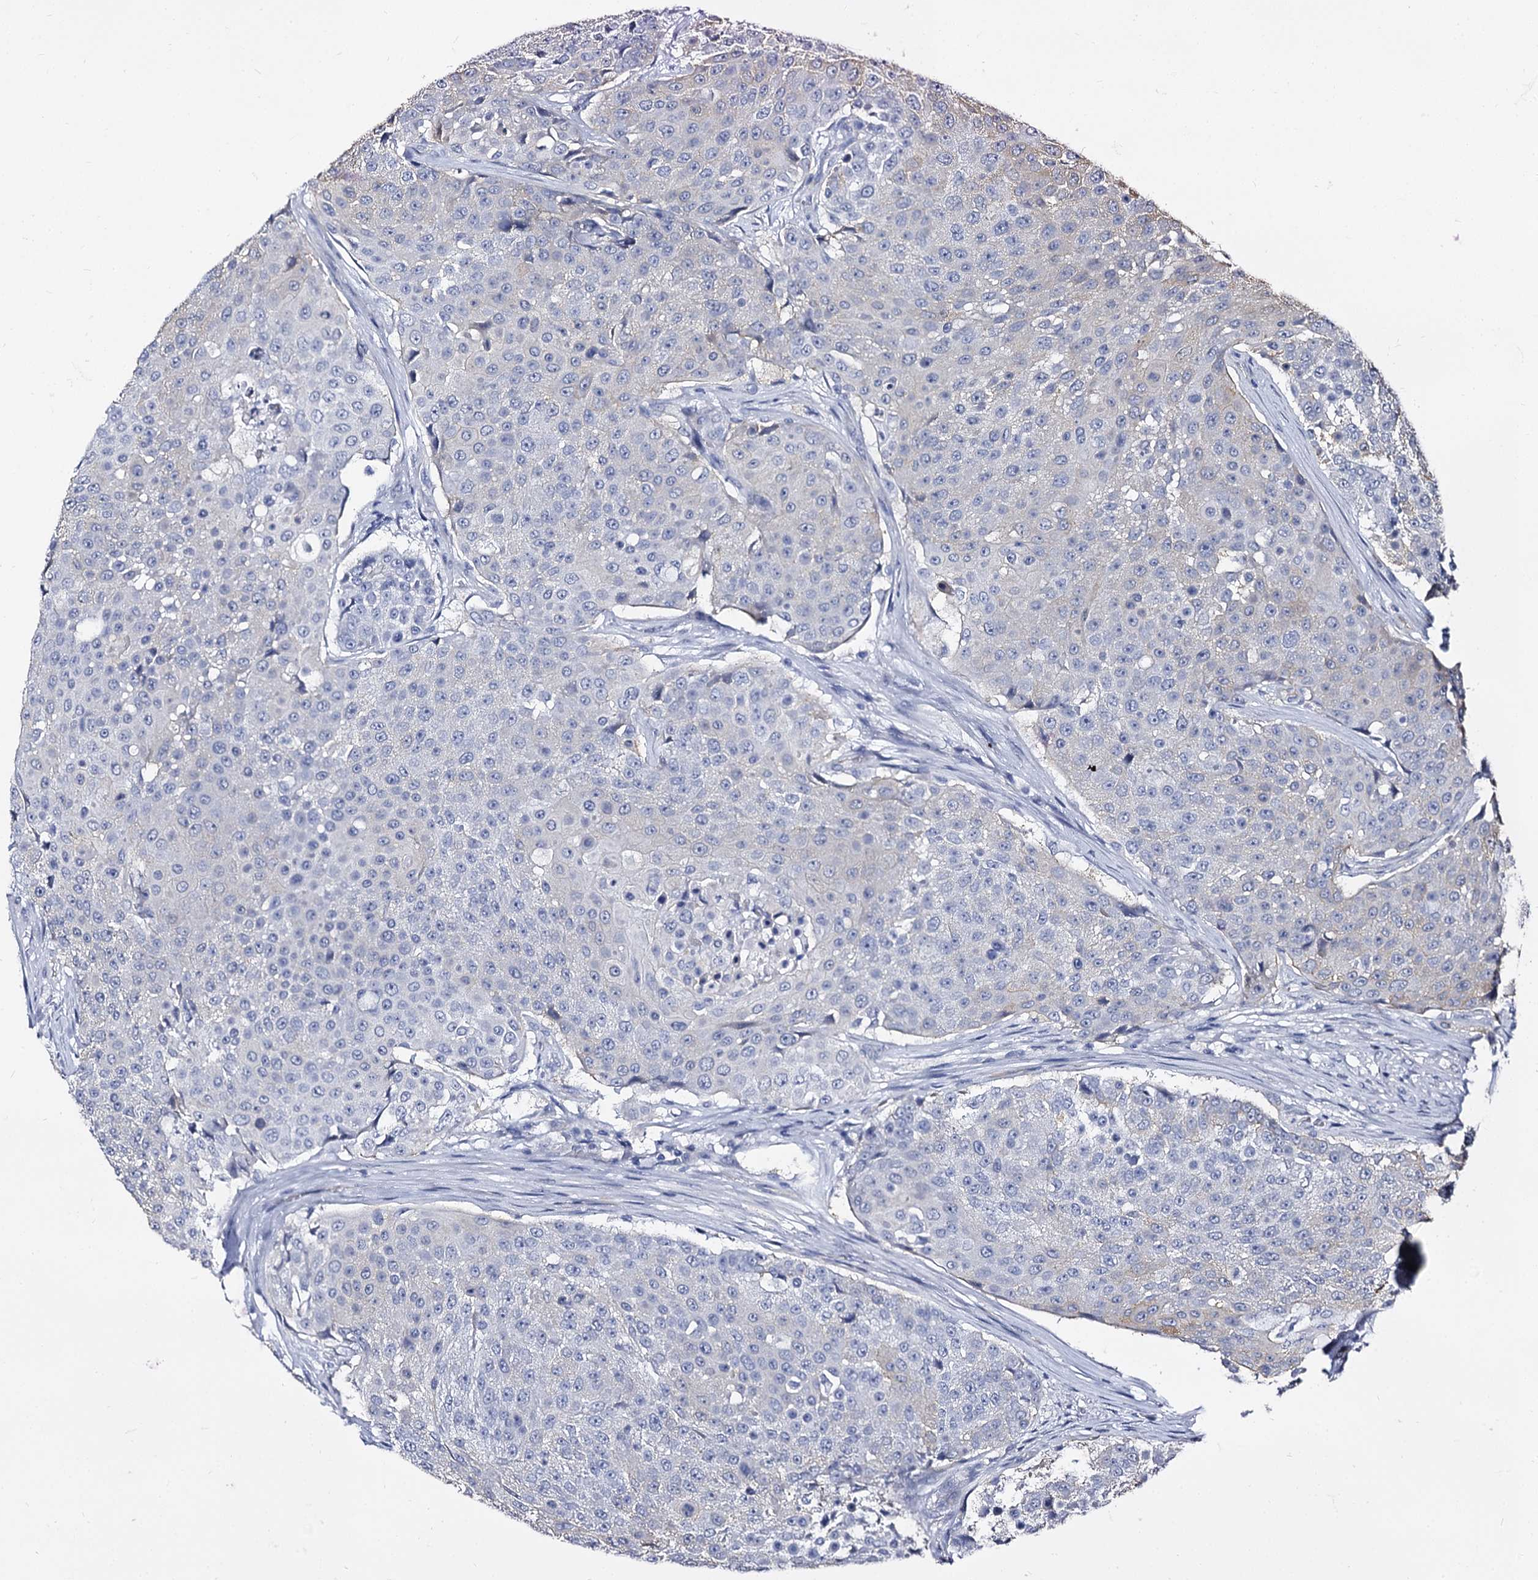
{"staining": {"intensity": "negative", "quantity": "none", "location": "none"}, "tissue": "urothelial cancer", "cell_type": "Tumor cells", "image_type": "cancer", "snomed": [{"axis": "morphology", "description": "Urothelial carcinoma, High grade"}, {"axis": "topography", "description": "Urinary bladder"}], "caption": "Immunohistochemistry histopathology image of neoplastic tissue: human urothelial carcinoma (high-grade) stained with DAB demonstrates no significant protein positivity in tumor cells.", "gene": "CBFB", "patient": {"sex": "female", "age": 63}}